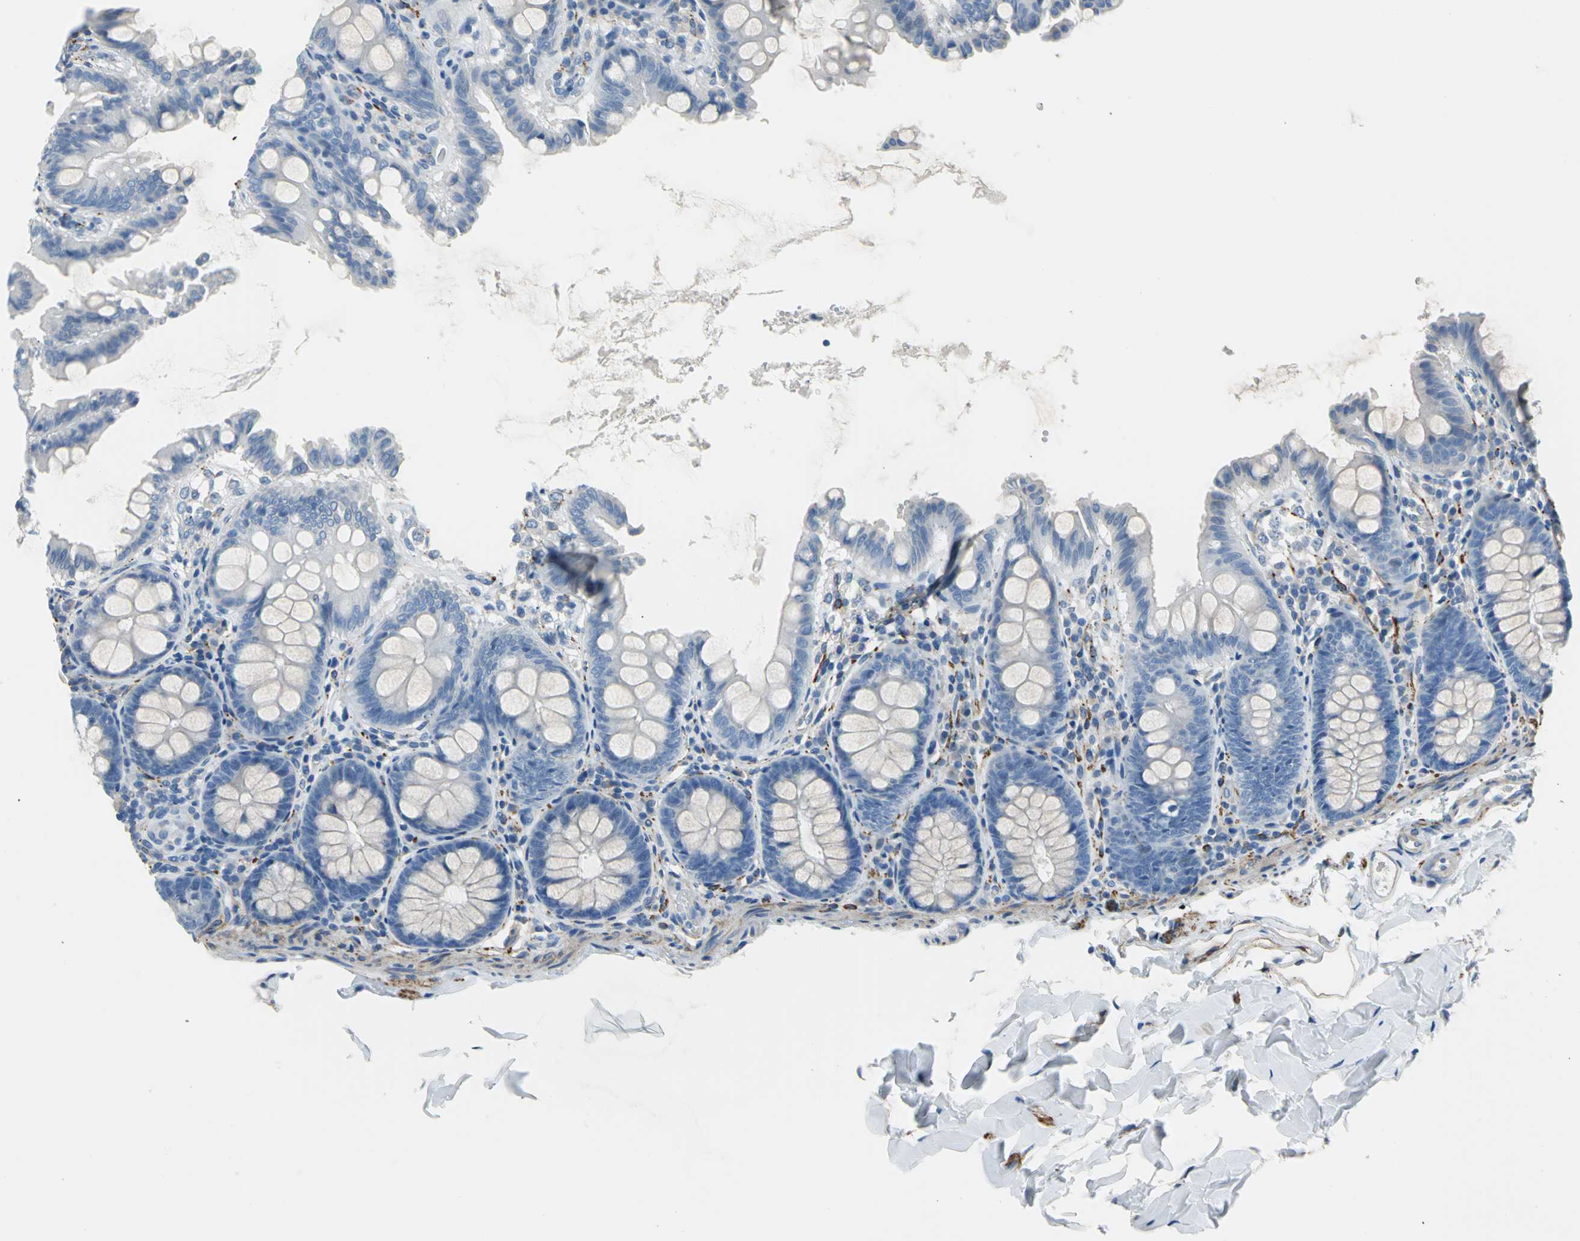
{"staining": {"intensity": "negative", "quantity": "none", "location": "none"}, "tissue": "colon", "cell_type": "Endothelial cells", "image_type": "normal", "snomed": [{"axis": "morphology", "description": "Normal tissue, NOS"}, {"axis": "topography", "description": "Colon"}], "caption": "Endothelial cells are negative for brown protein staining in normal colon.", "gene": "AKAP12", "patient": {"sex": "female", "age": 61}}